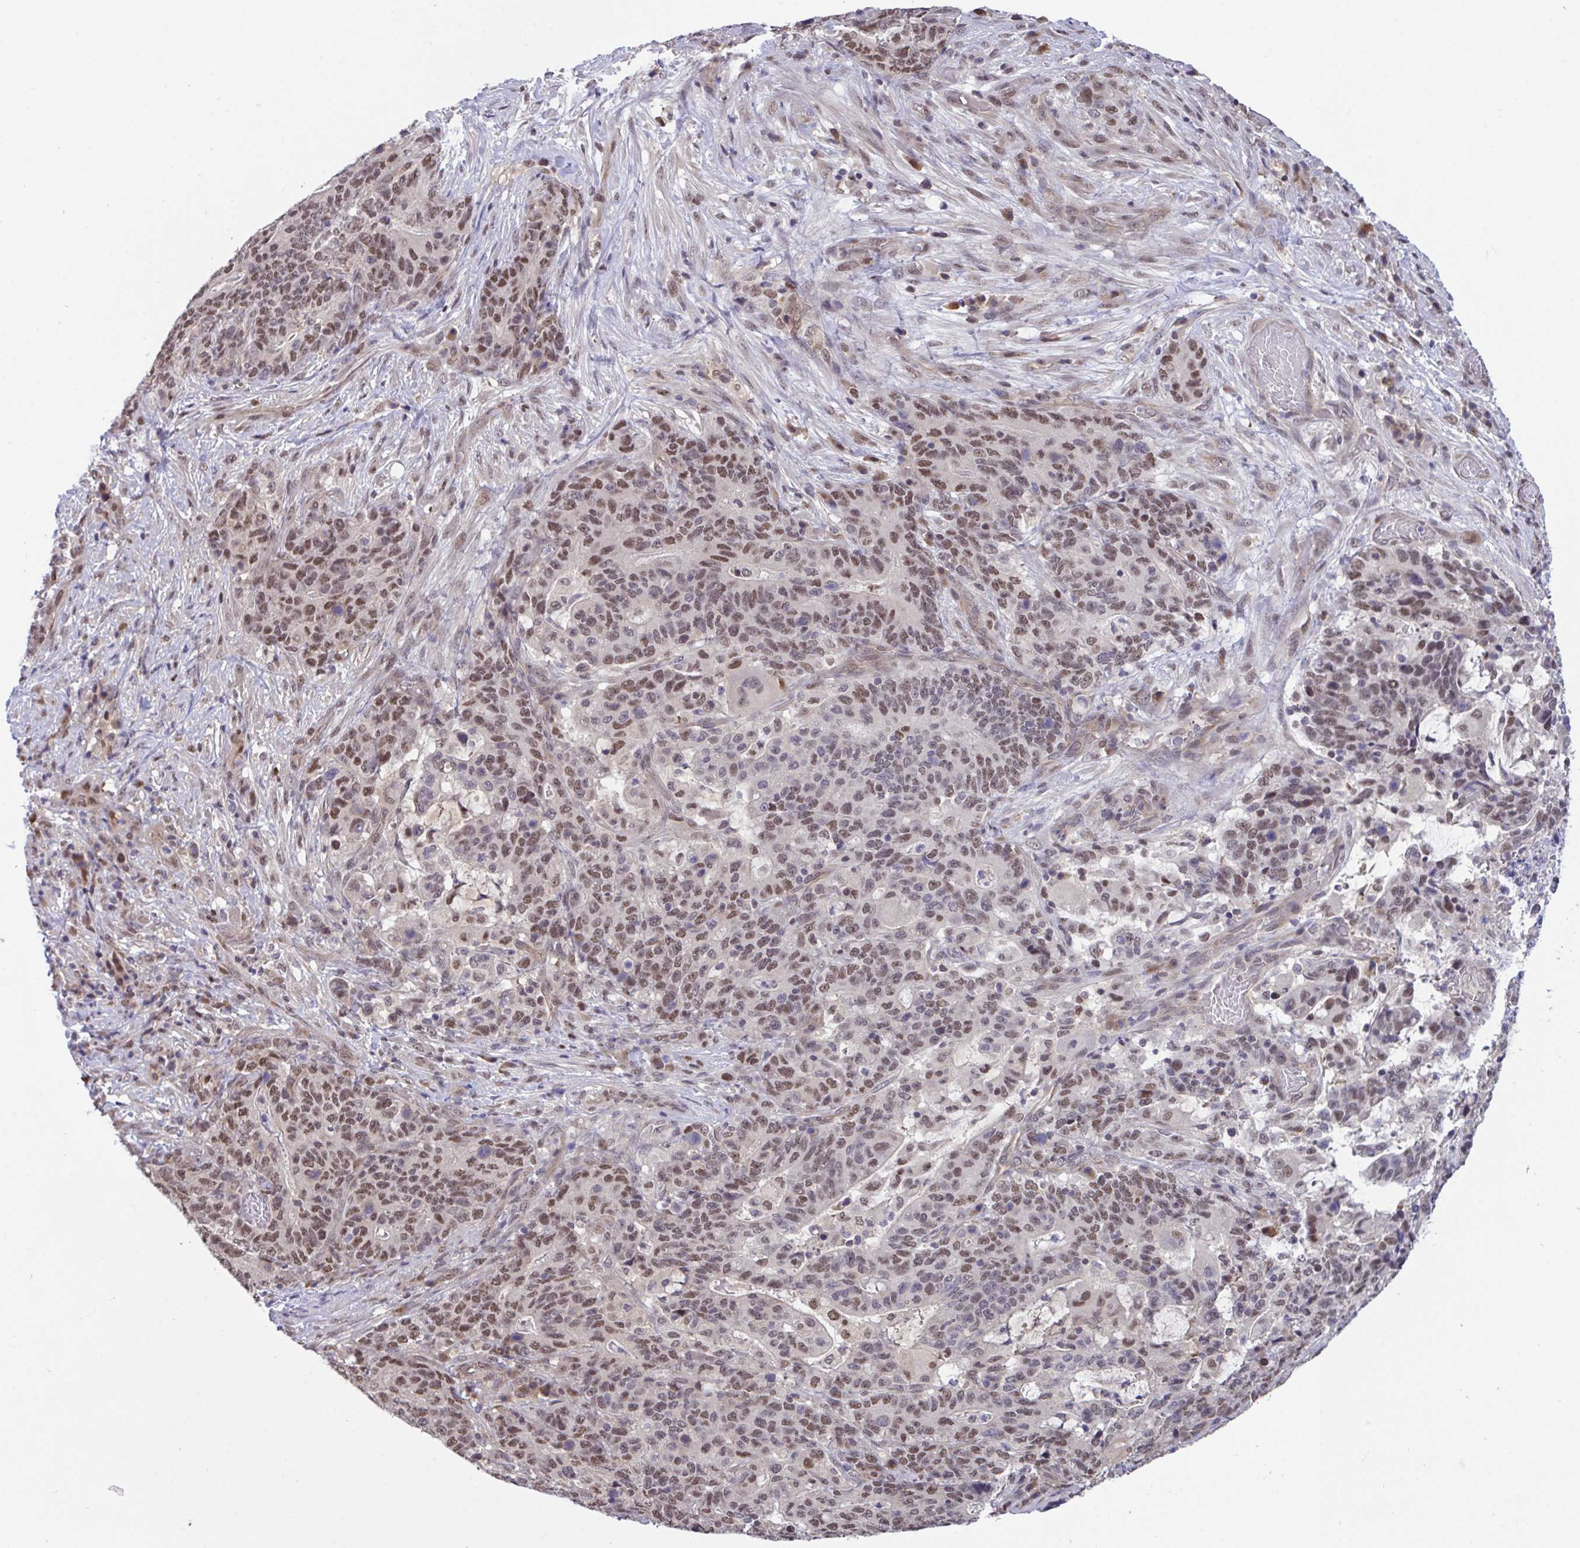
{"staining": {"intensity": "moderate", "quantity": ">75%", "location": "nuclear"}, "tissue": "stomach cancer", "cell_type": "Tumor cells", "image_type": "cancer", "snomed": [{"axis": "morphology", "description": "Normal tissue, NOS"}, {"axis": "morphology", "description": "Adenocarcinoma, NOS"}, {"axis": "topography", "description": "Stomach"}], "caption": "Tumor cells demonstrate medium levels of moderate nuclear positivity in about >75% of cells in human adenocarcinoma (stomach).", "gene": "ZNF444", "patient": {"sex": "female", "age": 64}}